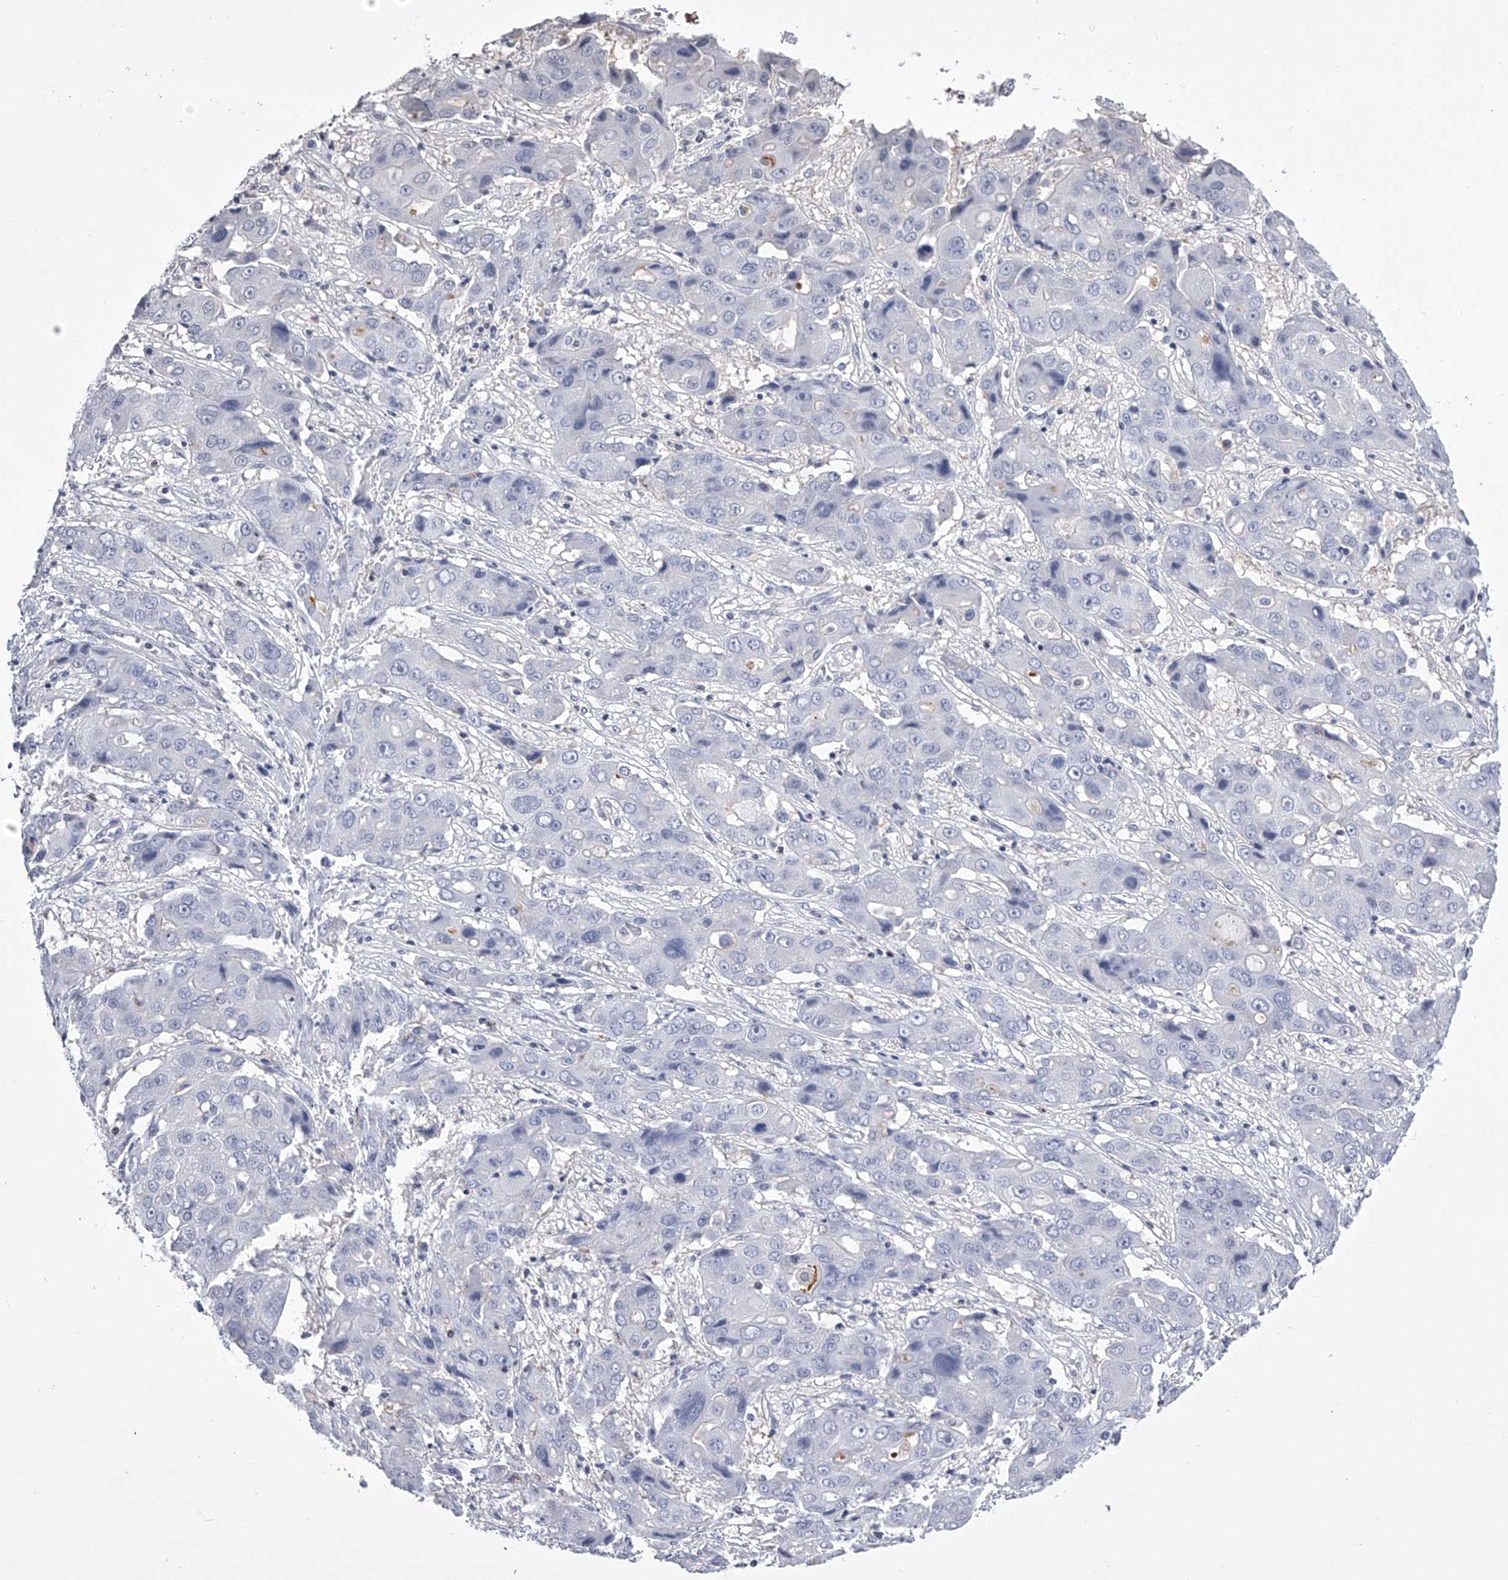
{"staining": {"intensity": "negative", "quantity": "none", "location": "none"}, "tissue": "liver cancer", "cell_type": "Tumor cells", "image_type": "cancer", "snomed": [{"axis": "morphology", "description": "Cholangiocarcinoma"}, {"axis": "topography", "description": "Liver"}], "caption": "IHC image of neoplastic tissue: human liver cholangiocarcinoma stained with DAB (3,3'-diaminobenzidine) exhibits no significant protein staining in tumor cells. The staining was performed using DAB to visualize the protein expression in brown, while the nuclei were stained in blue with hematoxylin (Magnification: 20x).", "gene": "TASP1", "patient": {"sex": "male", "age": 67}}